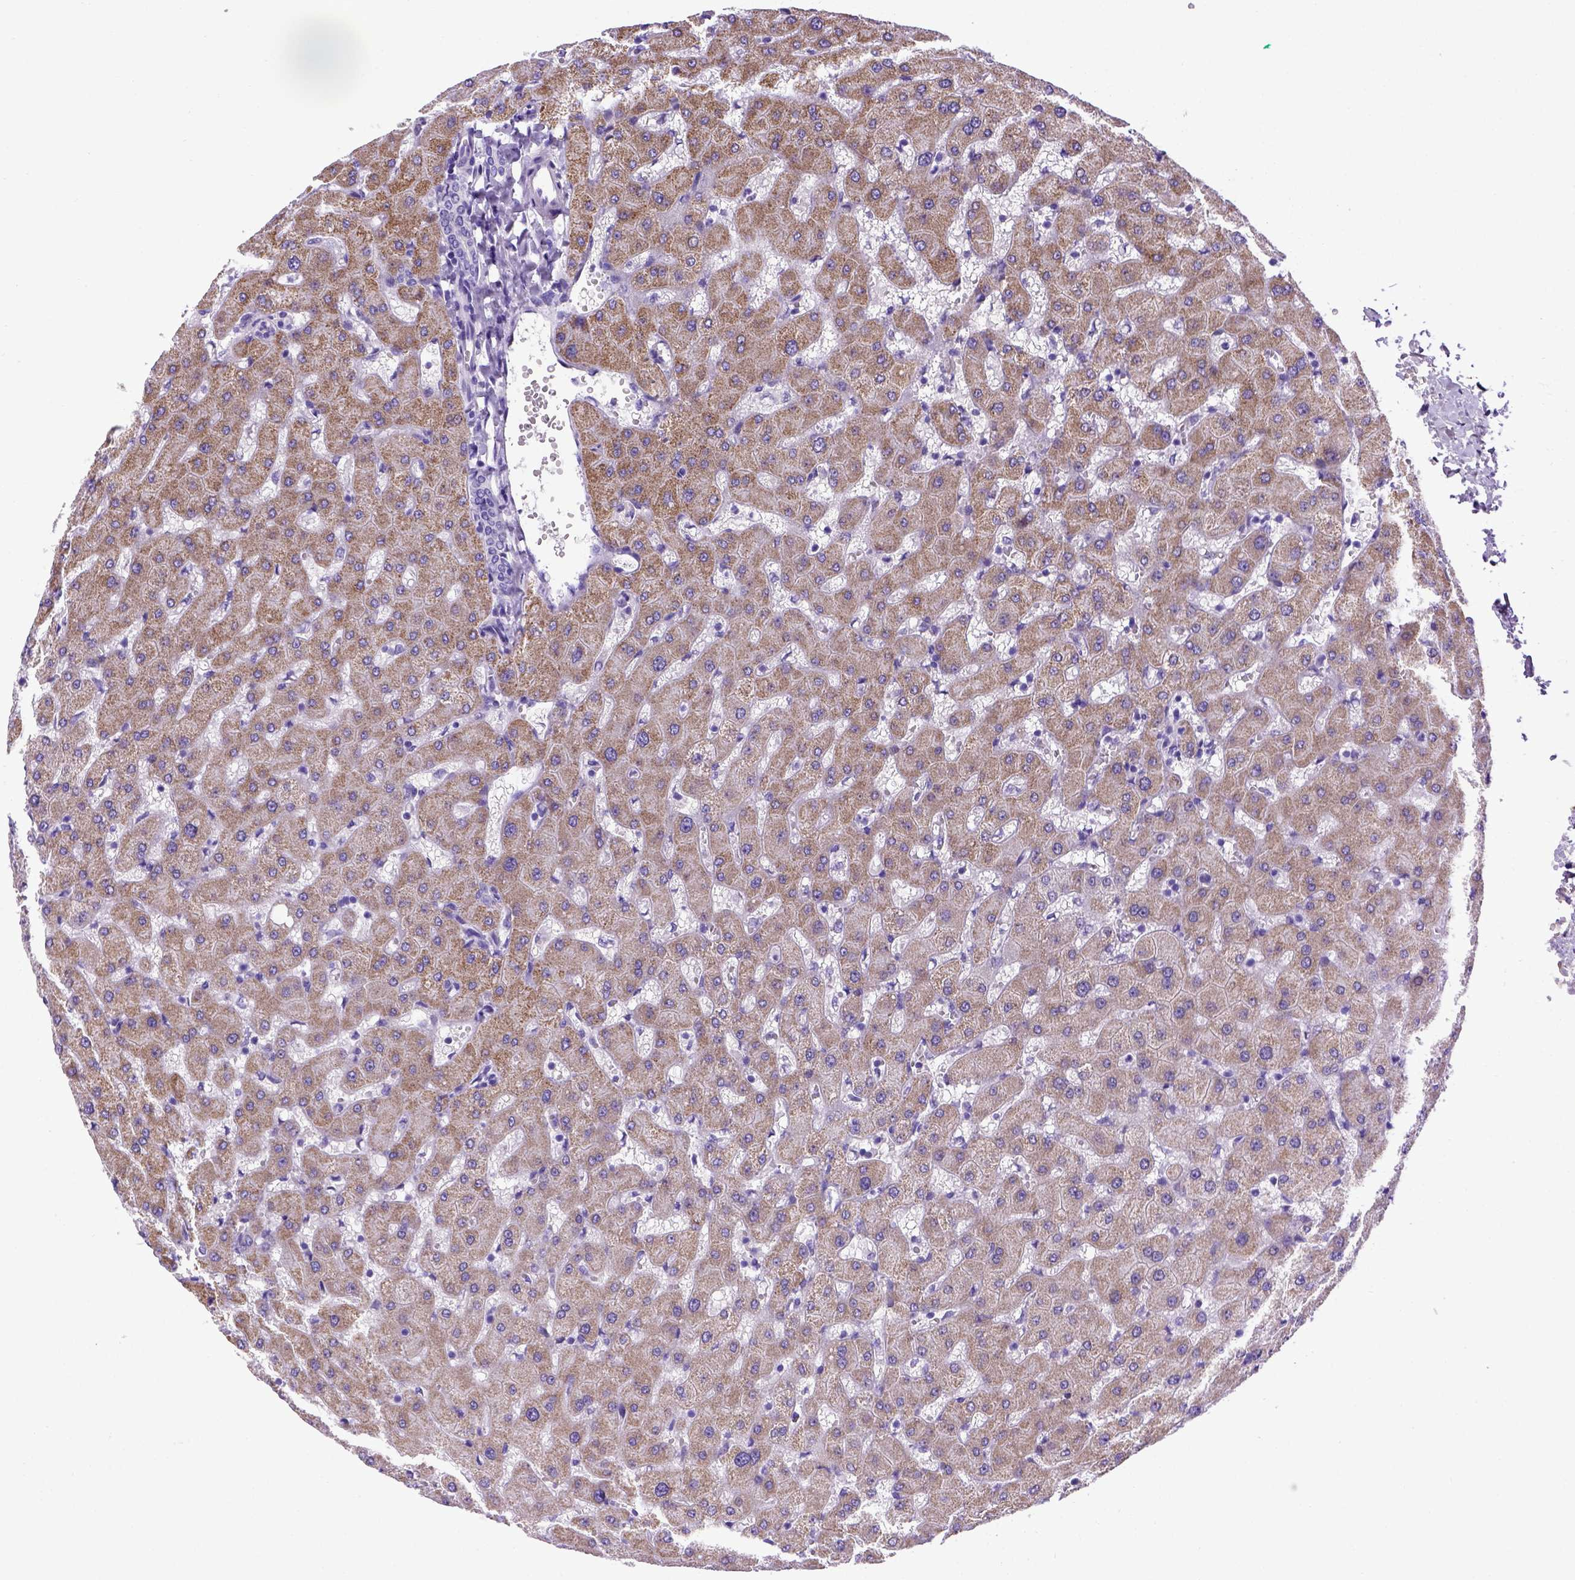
{"staining": {"intensity": "negative", "quantity": "none", "location": "none"}, "tissue": "liver", "cell_type": "Cholangiocytes", "image_type": "normal", "snomed": [{"axis": "morphology", "description": "Normal tissue, NOS"}, {"axis": "topography", "description": "Liver"}], "caption": "This is an immunohistochemistry (IHC) photomicrograph of benign liver. There is no positivity in cholangiocytes.", "gene": "ADAM12", "patient": {"sex": "female", "age": 63}}